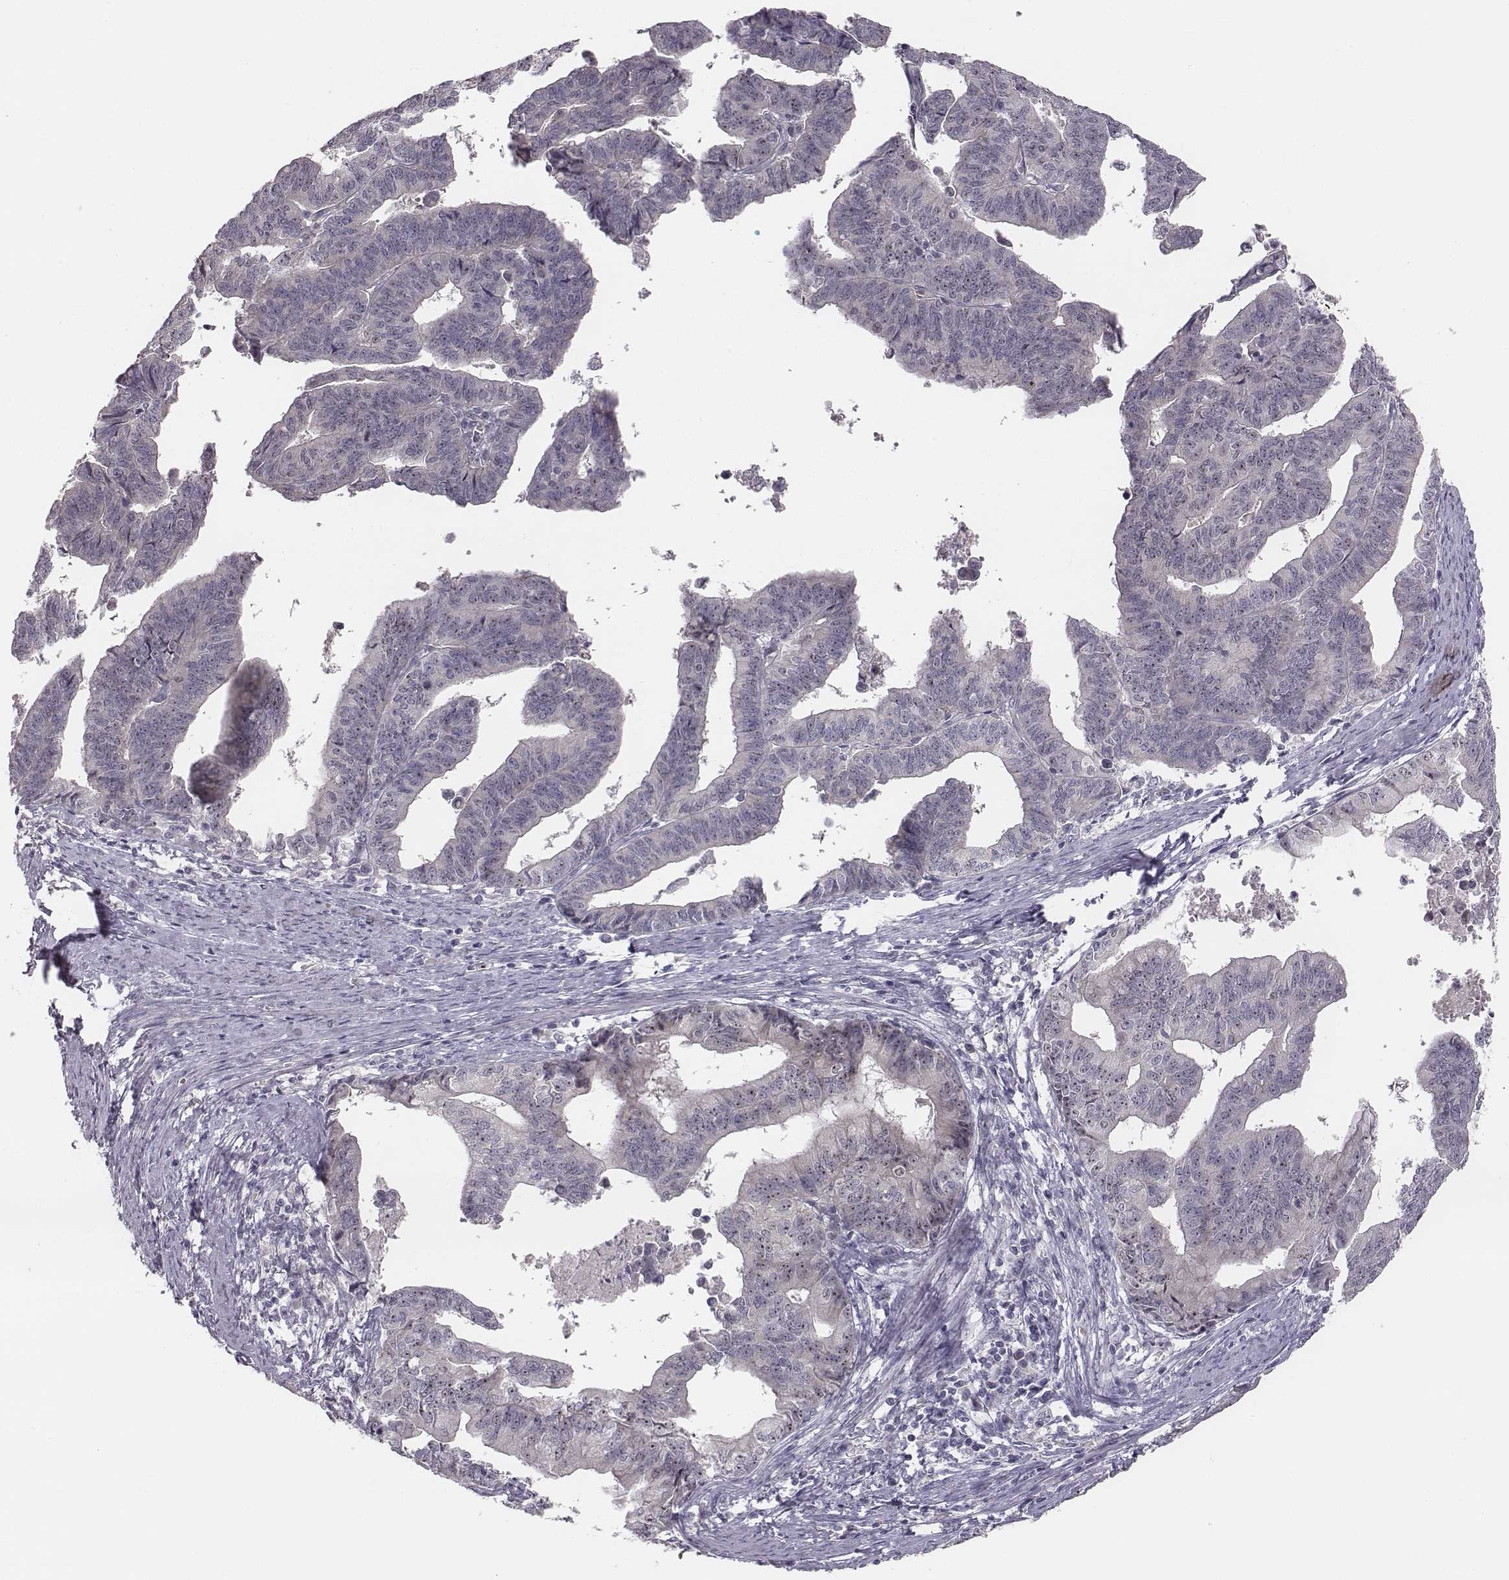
{"staining": {"intensity": "moderate", "quantity": "<25%", "location": "nuclear"}, "tissue": "endometrial cancer", "cell_type": "Tumor cells", "image_type": "cancer", "snomed": [{"axis": "morphology", "description": "Adenocarcinoma, NOS"}, {"axis": "topography", "description": "Endometrium"}], "caption": "Immunohistochemistry (IHC) of human endometrial cancer reveals low levels of moderate nuclear staining in approximately <25% of tumor cells. The protein of interest is stained brown, and the nuclei are stained in blue (DAB (3,3'-diaminobenzidine) IHC with brightfield microscopy, high magnification).", "gene": "NIFK", "patient": {"sex": "female", "age": 65}}